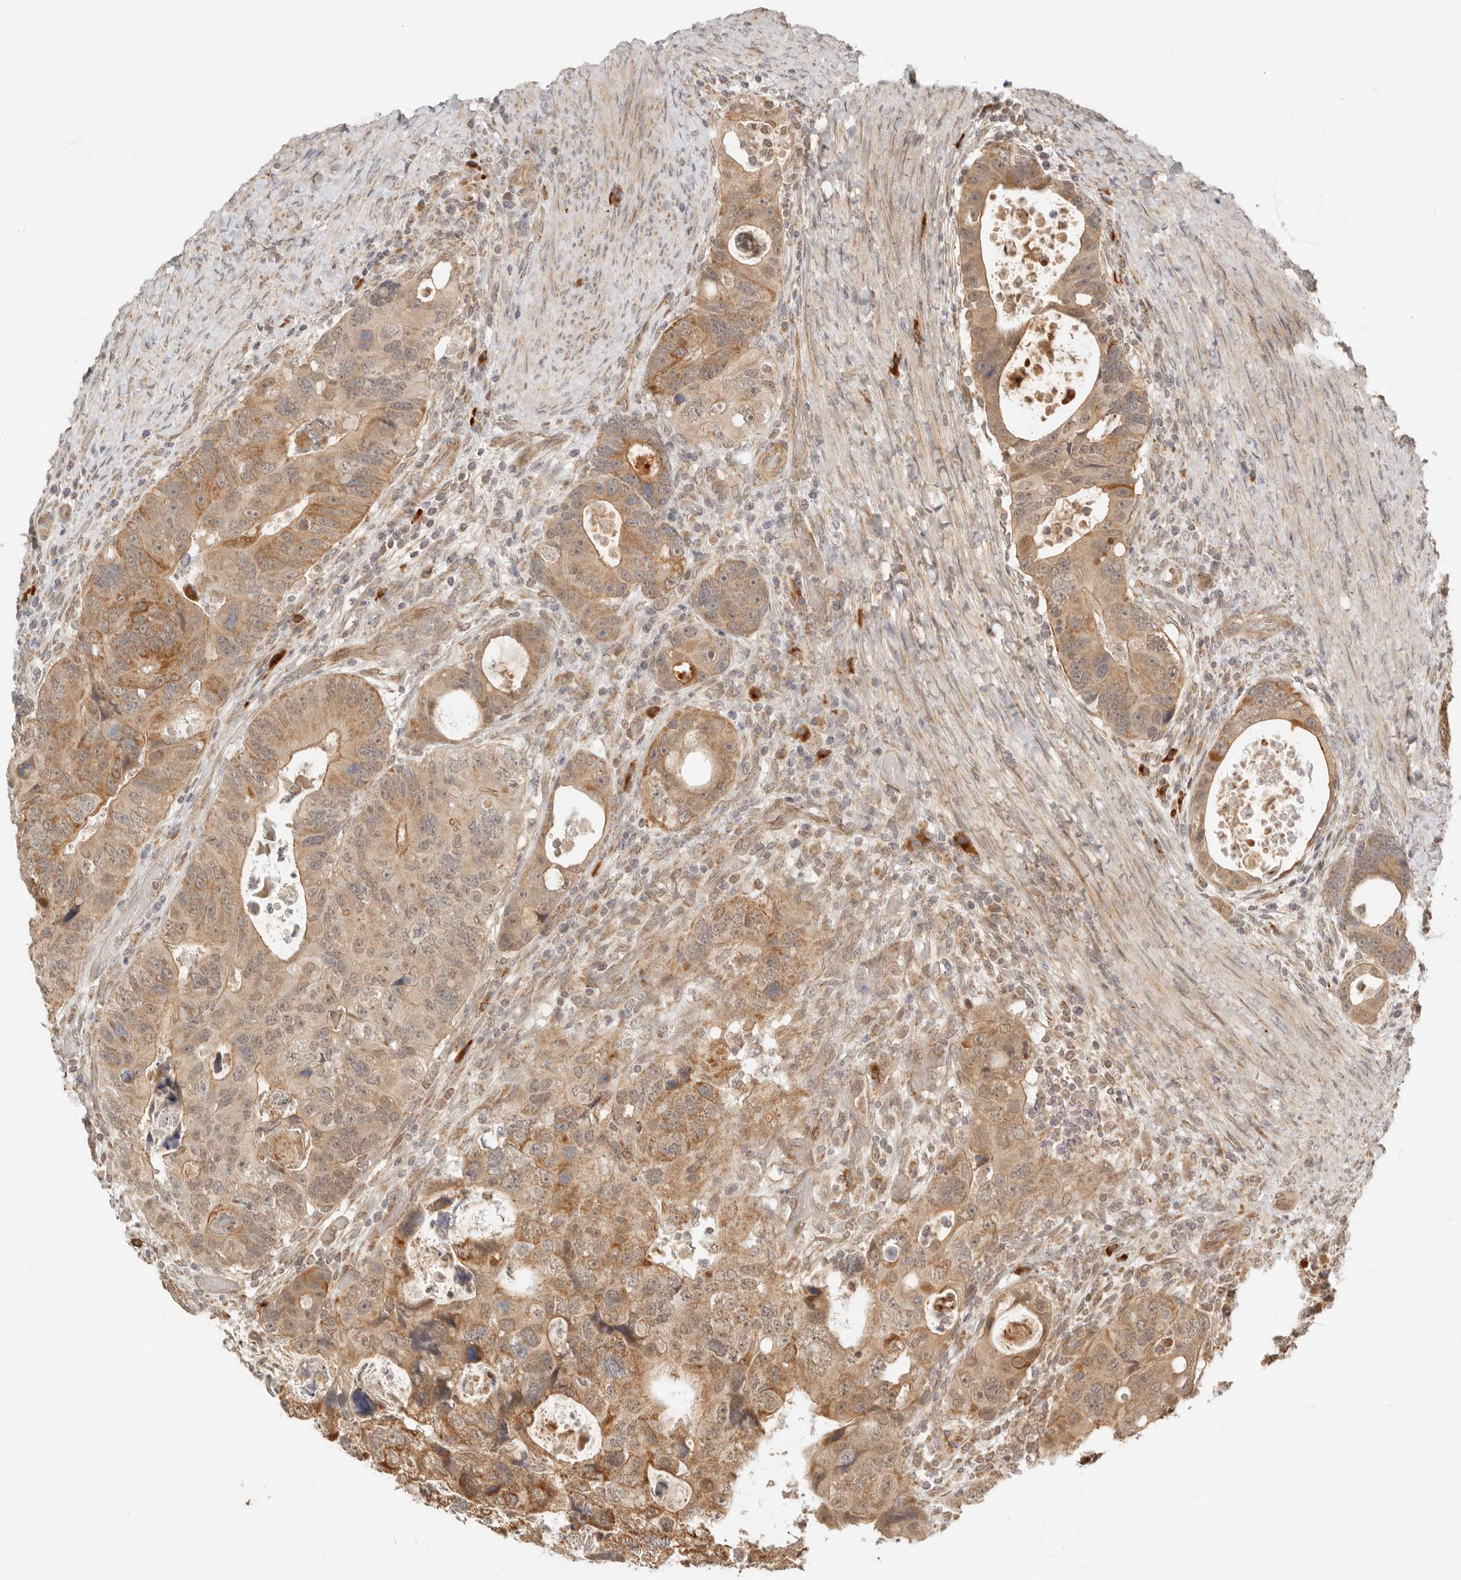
{"staining": {"intensity": "moderate", "quantity": ">75%", "location": "cytoplasmic/membranous,nuclear"}, "tissue": "colorectal cancer", "cell_type": "Tumor cells", "image_type": "cancer", "snomed": [{"axis": "morphology", "description": "Adenocarcinoma, NOS"}, {"axis": "topography", "description": "Rectum"}], "caption": "This is an image of immunohistochemistry staining of colorectal cancer (adenocarcinoma), which shows moderate expression in the cytoplasmic/membranous and nuclear of tumor cells.", "gene": "BAALC", "patient": {"sex": "male", "age": 59}}